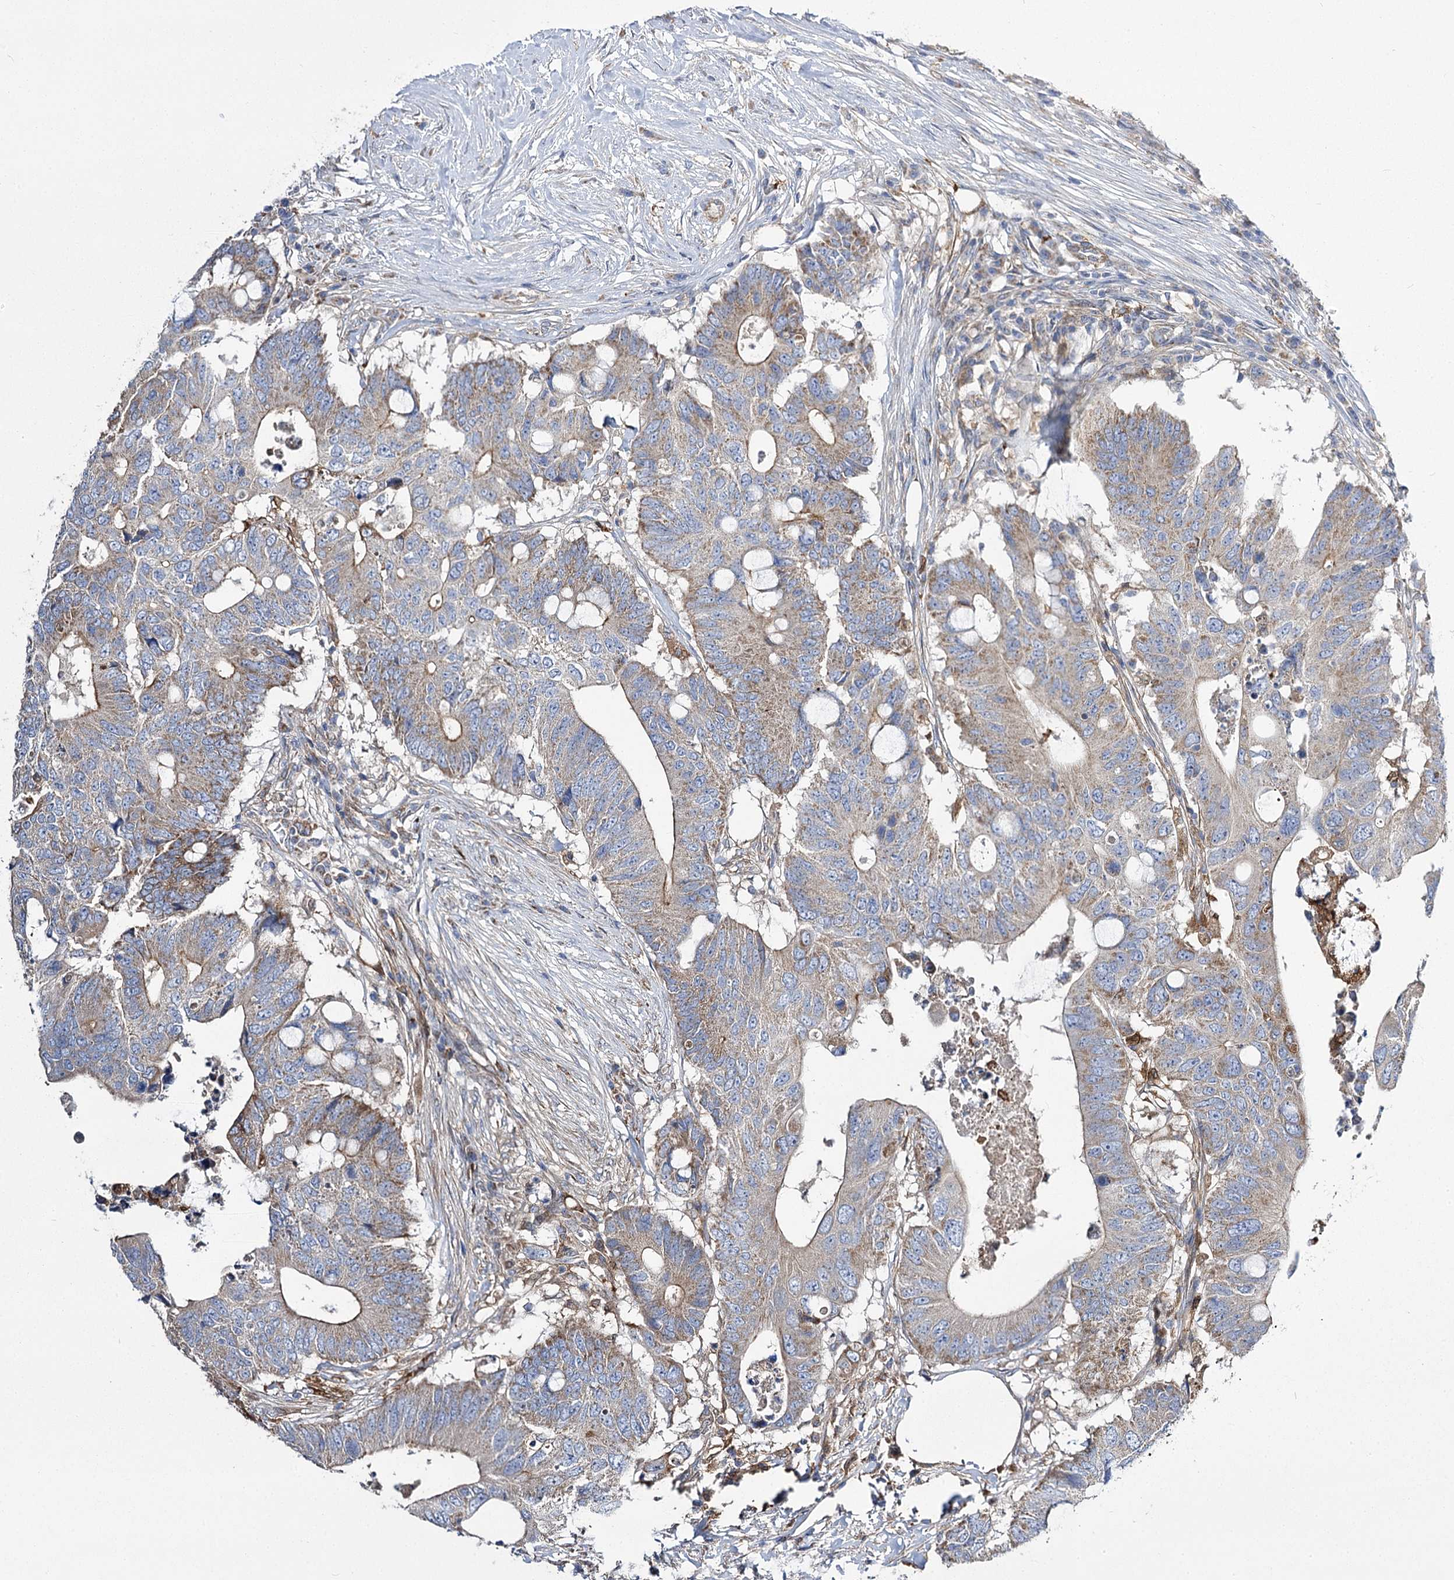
{"staining": {"intensity": "weak", "quantity": "25%-75%", "location": "cytoplasmic/membranous"}, "tissue": "colorectal cancer", "cell_type": "Tumor cells", "image_type": "cancer", "snomed": [{"axis": "morphology", "description": "Adenocarcinoma, NOS"}, {"axis": "topography", "description": "Colon"}], "caption": "This is an image of immunohistochemistry (IHC) staining of colorectal adenocarcinoma, which shows weak expression in the cytoplasmic/membranous of tumor cells.", "gene": "RMDN2", "patient": {"sex": "male", "age": 71}}